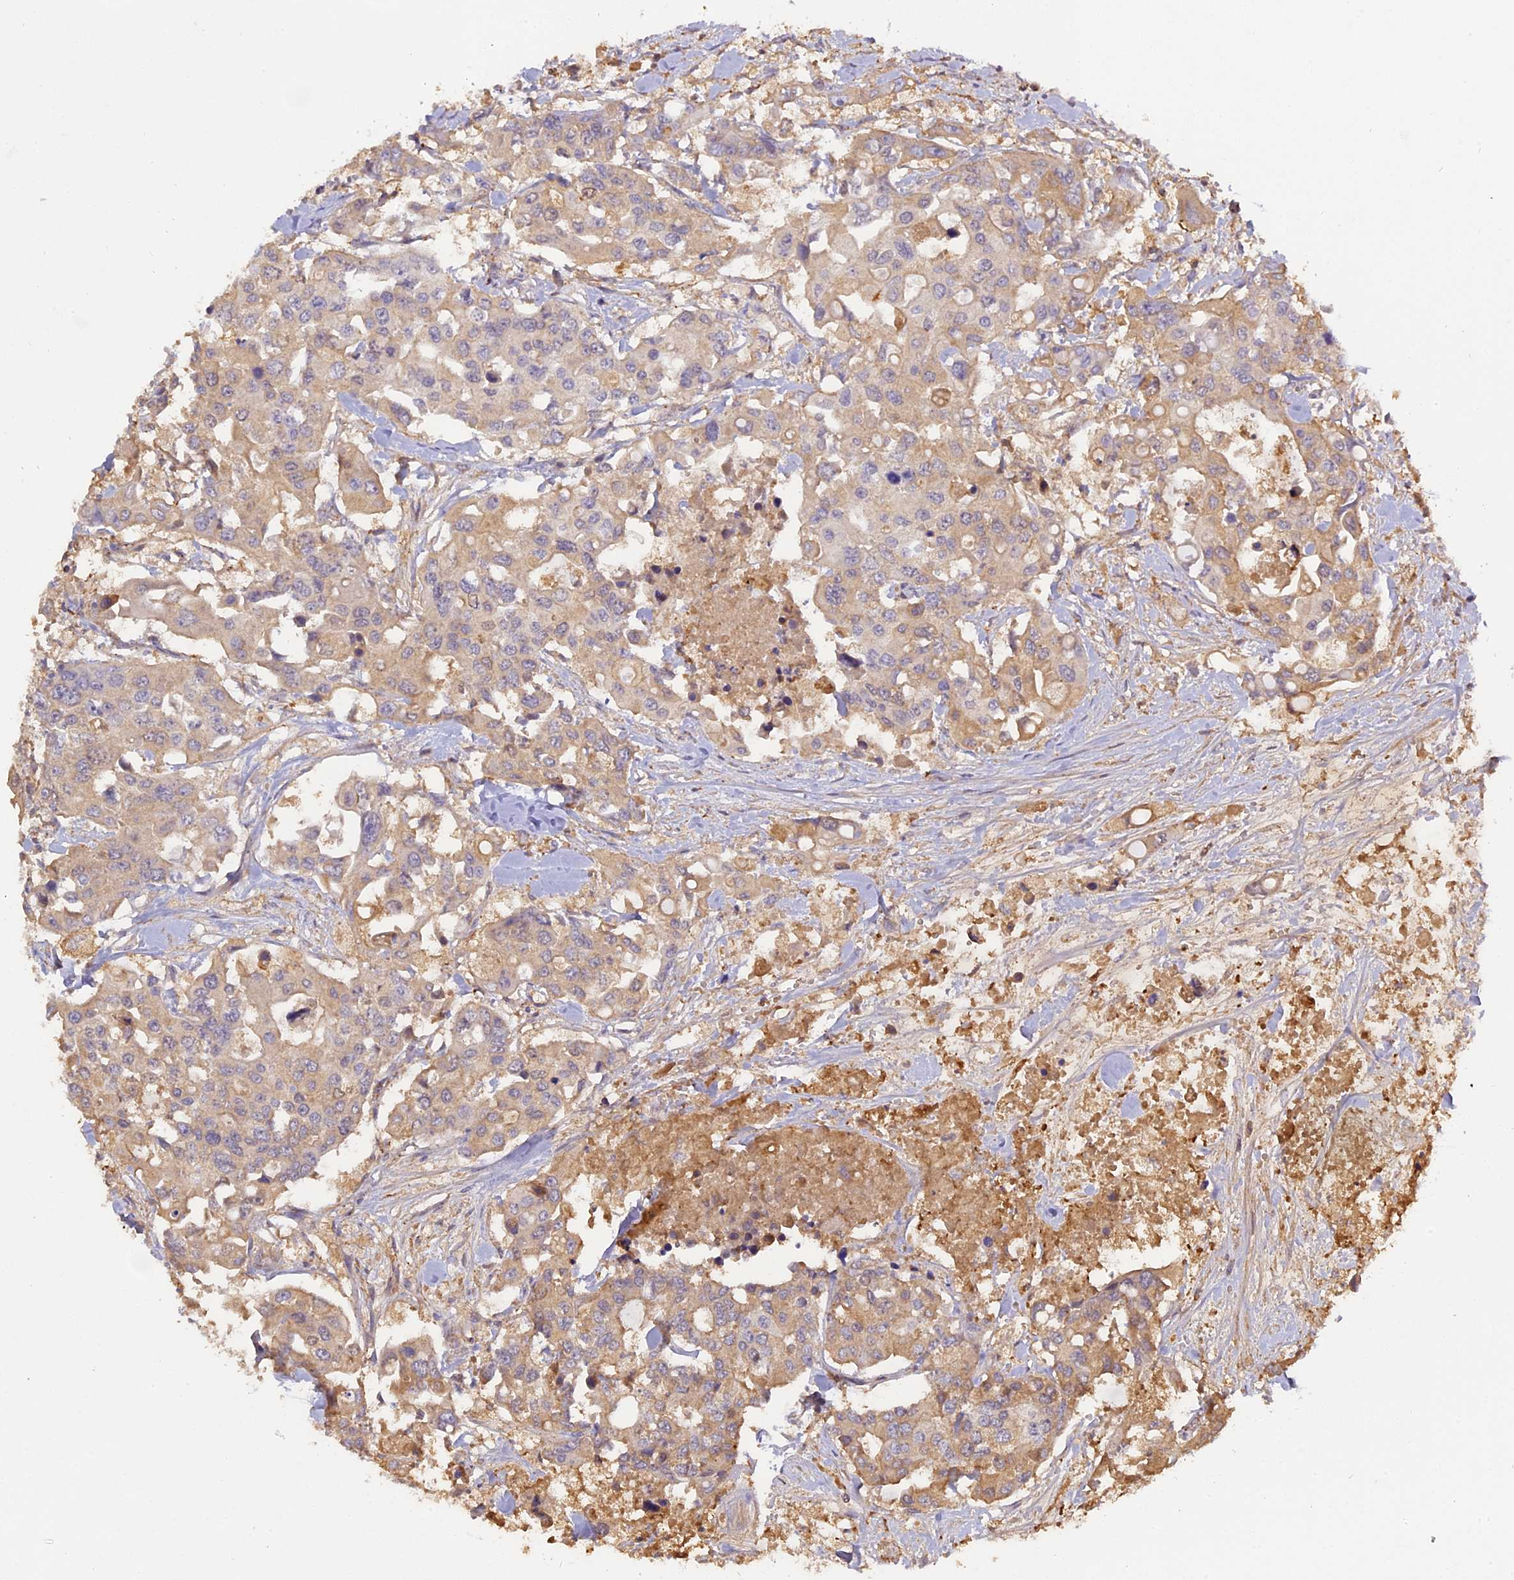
{"staining": {"intensity": "weak", "quantity": ">75%", "location": "cytoplasmic/membranous"}, "tissue": "colorectal cancer", "cell_type": "Tumor cells", "image_type": "cancer", "snomed": [{"axis": "morphology", "description": "Adenocarcinoma, NOS"}, {"axis": "topography", "description": "Colon"}], "caption": "Immunohistochemistry (IHC) (DAB) staining of human adenocarcinoma (colorectal) exhibits weak cytoplasmic/membranous protein expression in approximately >75% of tumor cells.", "gene": "CFAP119", "patient": {"sex": "male", "age": 77}}